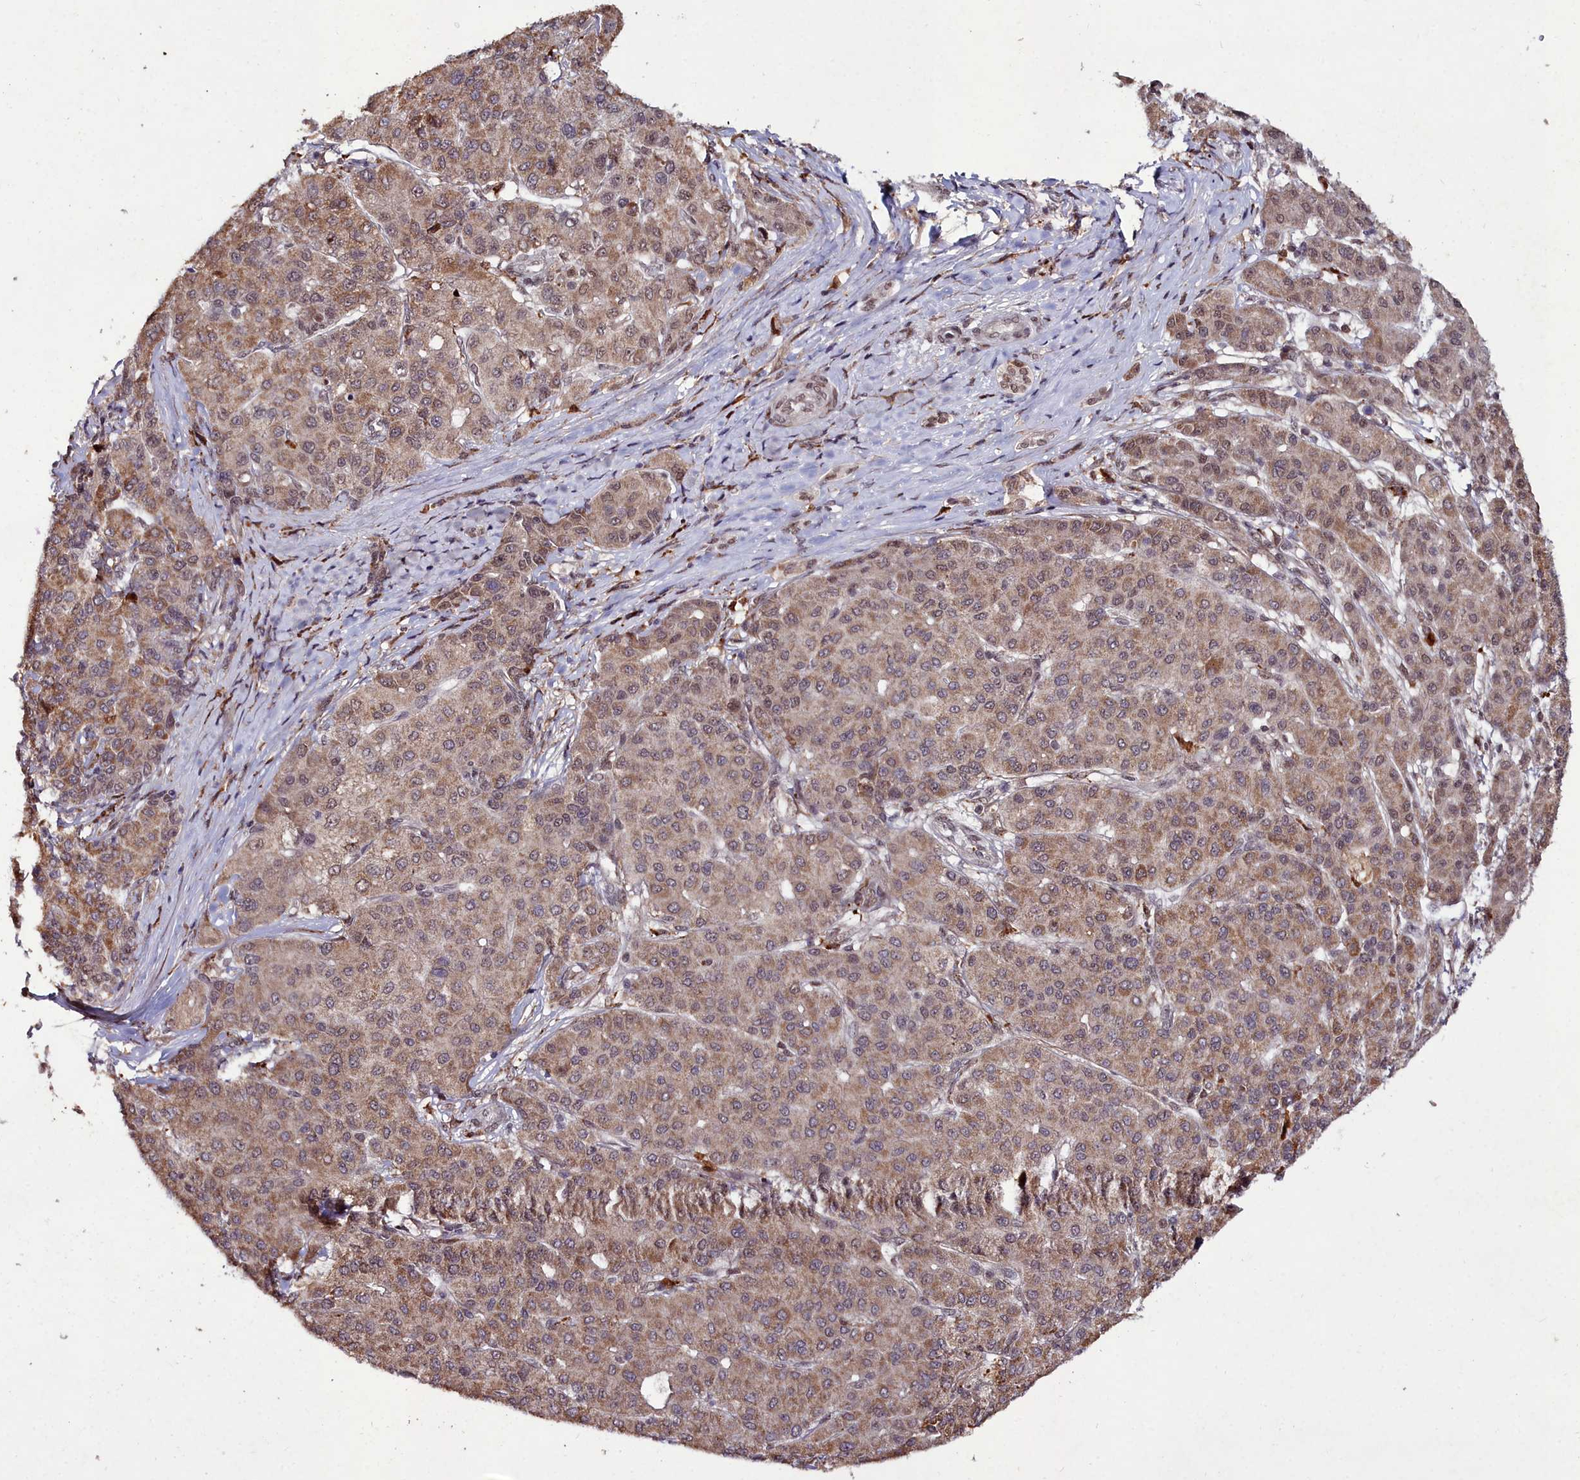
{"staining": {"intensity": "moderate", "quantity": ">75%", "location": "cytoplasmic/membranous"}, "tissue": "liver cancer", "cell_type": "Tumor cells", "image_type": "cancer", "snomed": [{"axis": "morphology", "description": "Carcinoma, Hepatocellular, NOS"}, {"axis": "topography", "description": "Liver"}], "caption": "A medium amount of moderate cytoplasmic/membranous positivity is seen in about >75% of tumor cells in liver cancer tissue.", "gene": "CXXC1", "patient": {"sex": "male", "age": 65}}